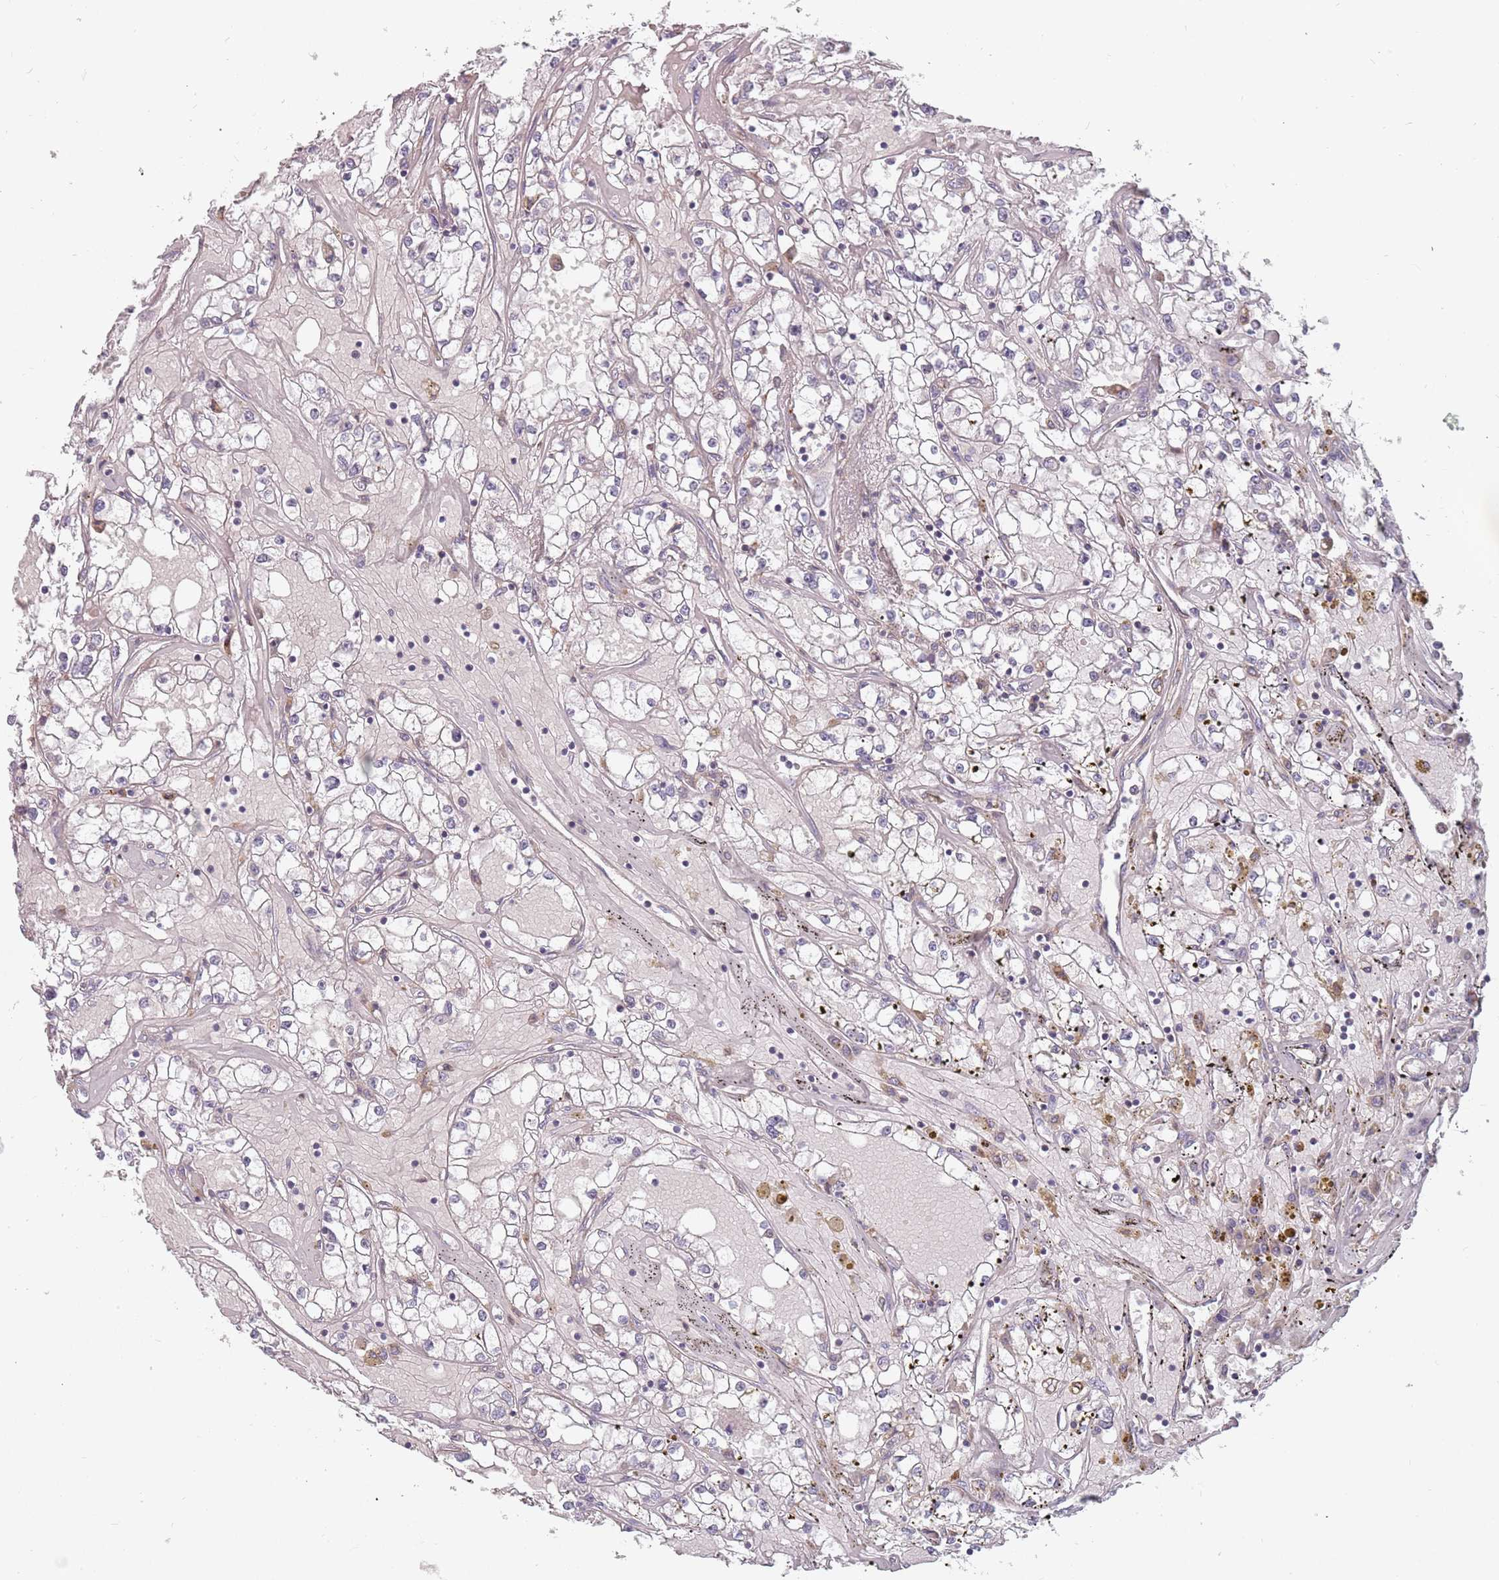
{"staining": {"intensity": "negative", "quantity": "none", "location": "none"}, "tissue": "renal cancer", "cell_type": "Tumor cells", "image_type": "cancer", "snomed": [{"axis": "morphology", "description": "Adenocarcinoma, NOS"}, {"axis": "topography", "description": "Kidney"}], "caption": "Immunohistochemistry (IHC) histopathology image of neoplastic tissue: renal adenocarcinoma stained with DAB reveals no significant protein staining in tumor cells.", "gene": "ADAL", "patient": {"sex": "male", "age": 56}}